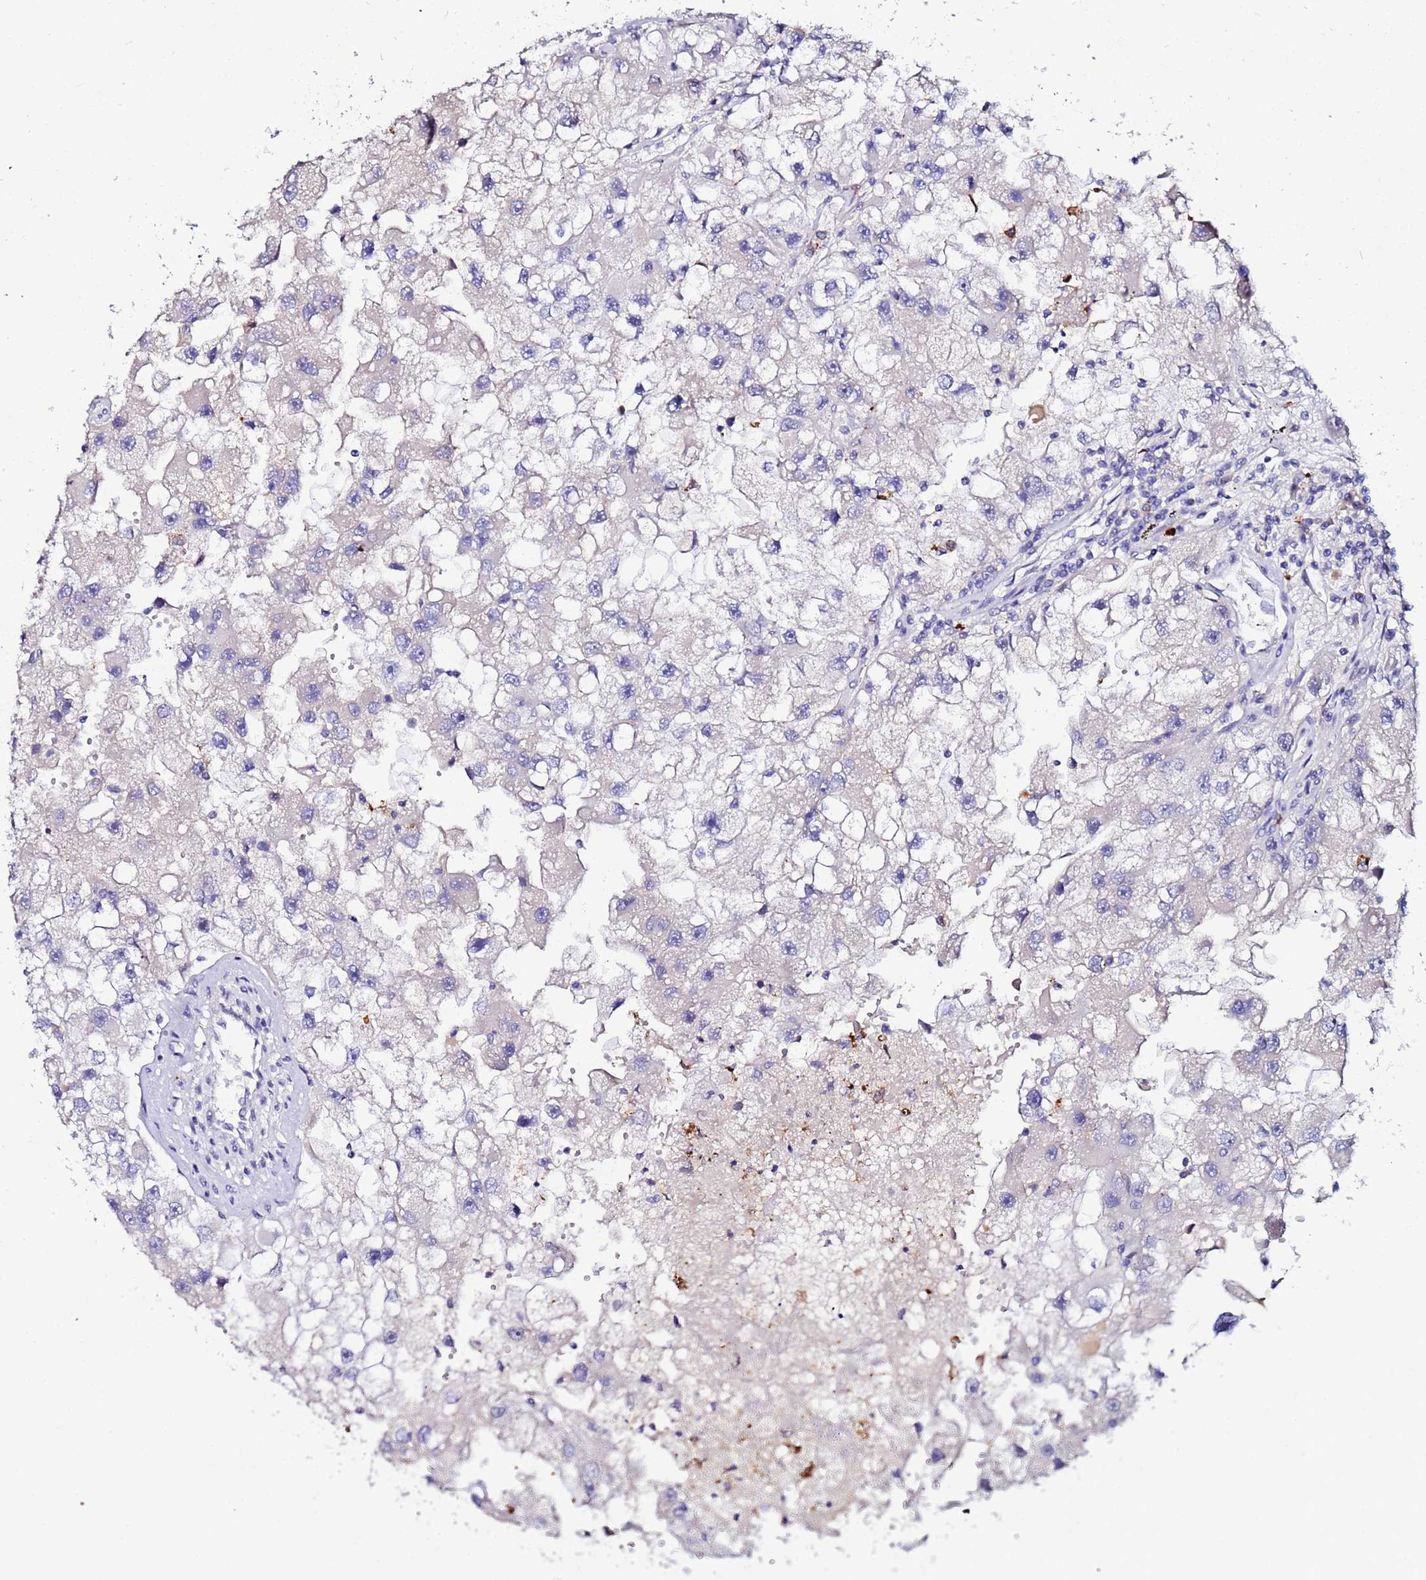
{"staining": {"intensity": "negative", "quantity": "none", "location": "none"}, "tissue": "renal cancer", "cell_type": "Tumor cells", "image_type": "cancer", "snomed": [{"axis": "morphology", "description": "Adenocarcinoma, NOS"}, {"axis": "topography", "description": "Kidney"}], "caption": "This is an immunohistochemistry image of human renal adenocarcinoma. There is no expression in tumor cells.", "gene": "TUBAL3", "patient": {"sex": "male", "age": 63}}